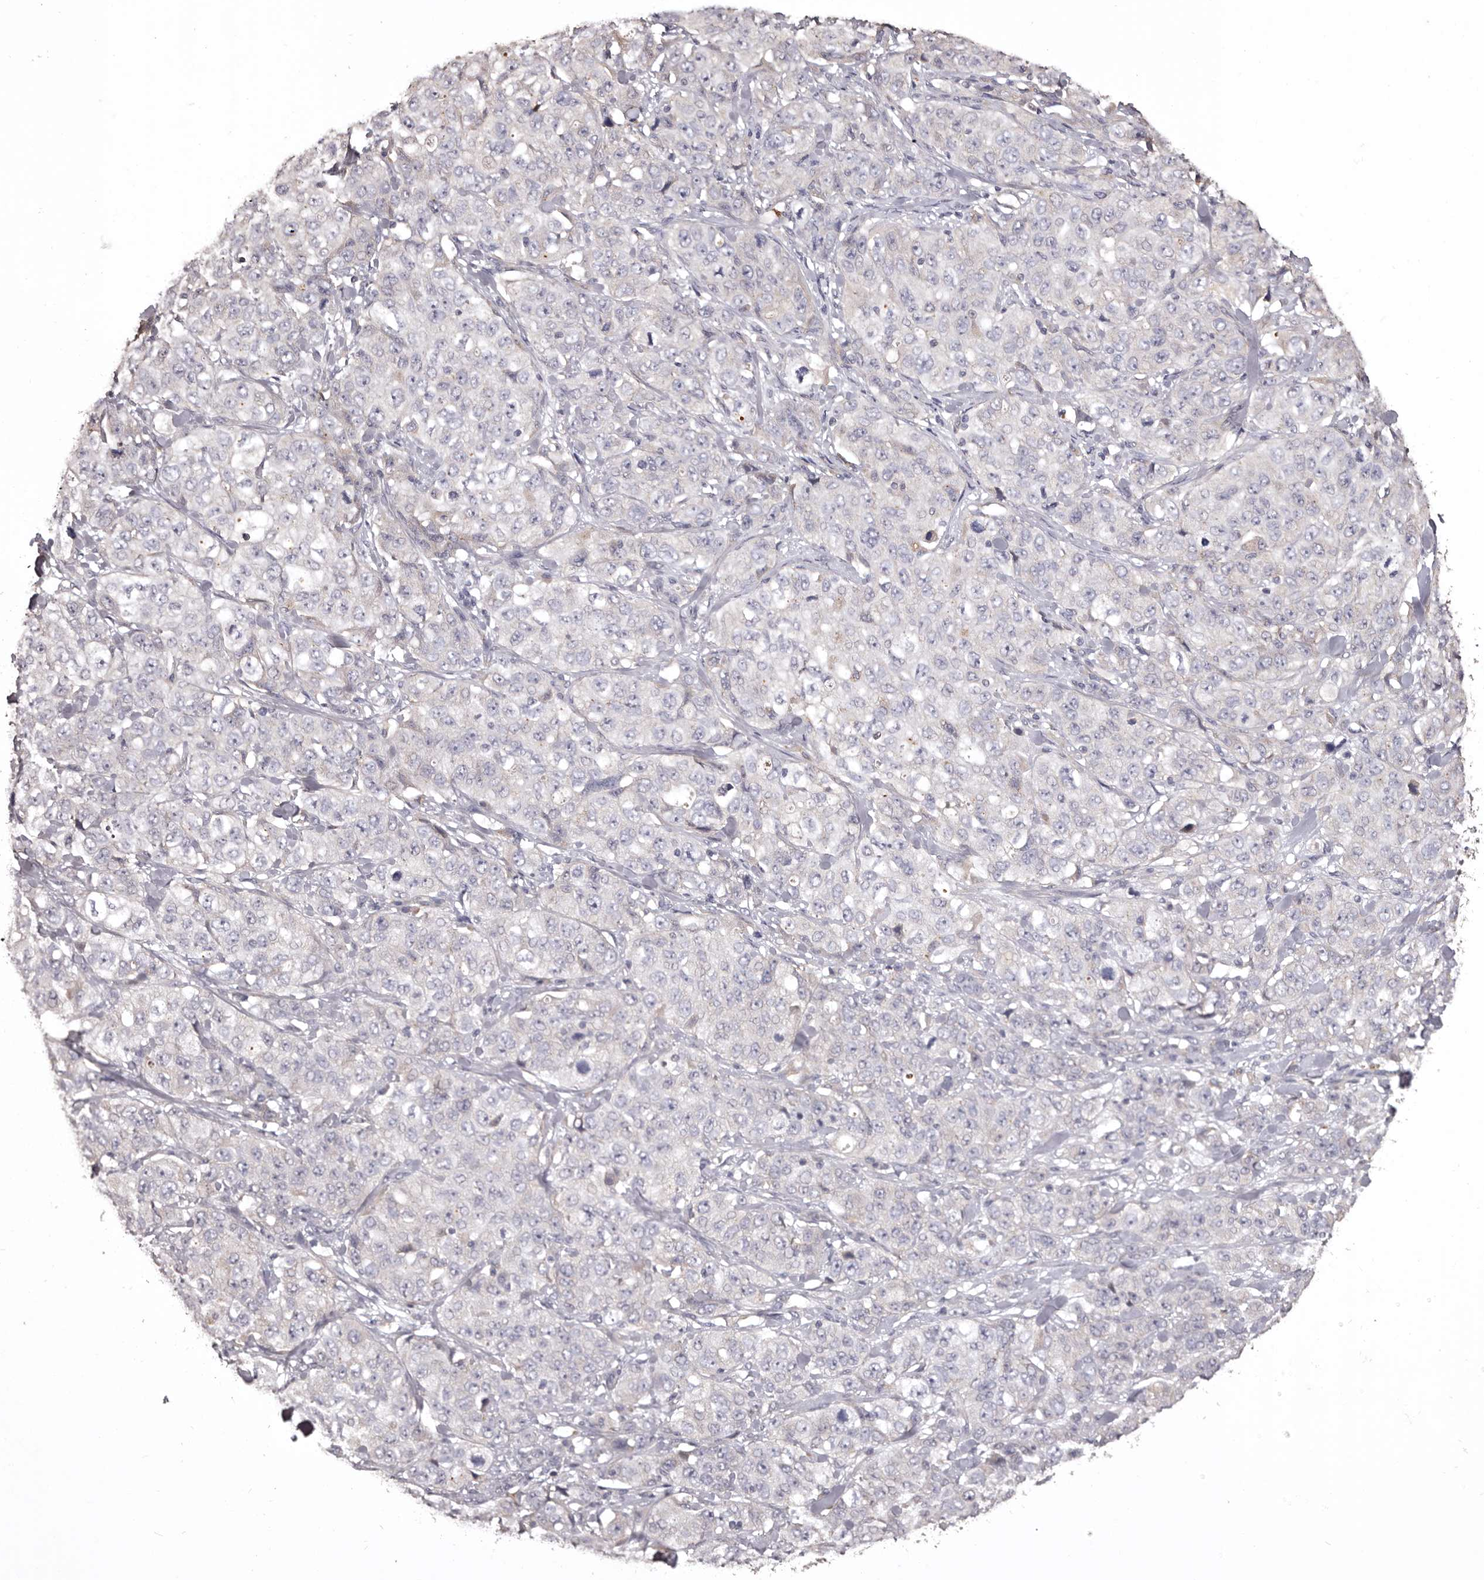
{"staining": {"intensity": "negative", "quantity": "none", "location": "none"}, "tissue": "stomach cancer", "cell_type": "Tumor cells", "image_type": "cancer", "snomed": [{"axis": "morphology", "description": "Adenocarcinoma, NOS"}, {"axis": "topography", "description": "Stomach"}], "caption": "Tumor cells show no significant protein positivity in stomach cancer.", "gene": "ETNK1", "patient": {"sex": "male", "age": 48}}